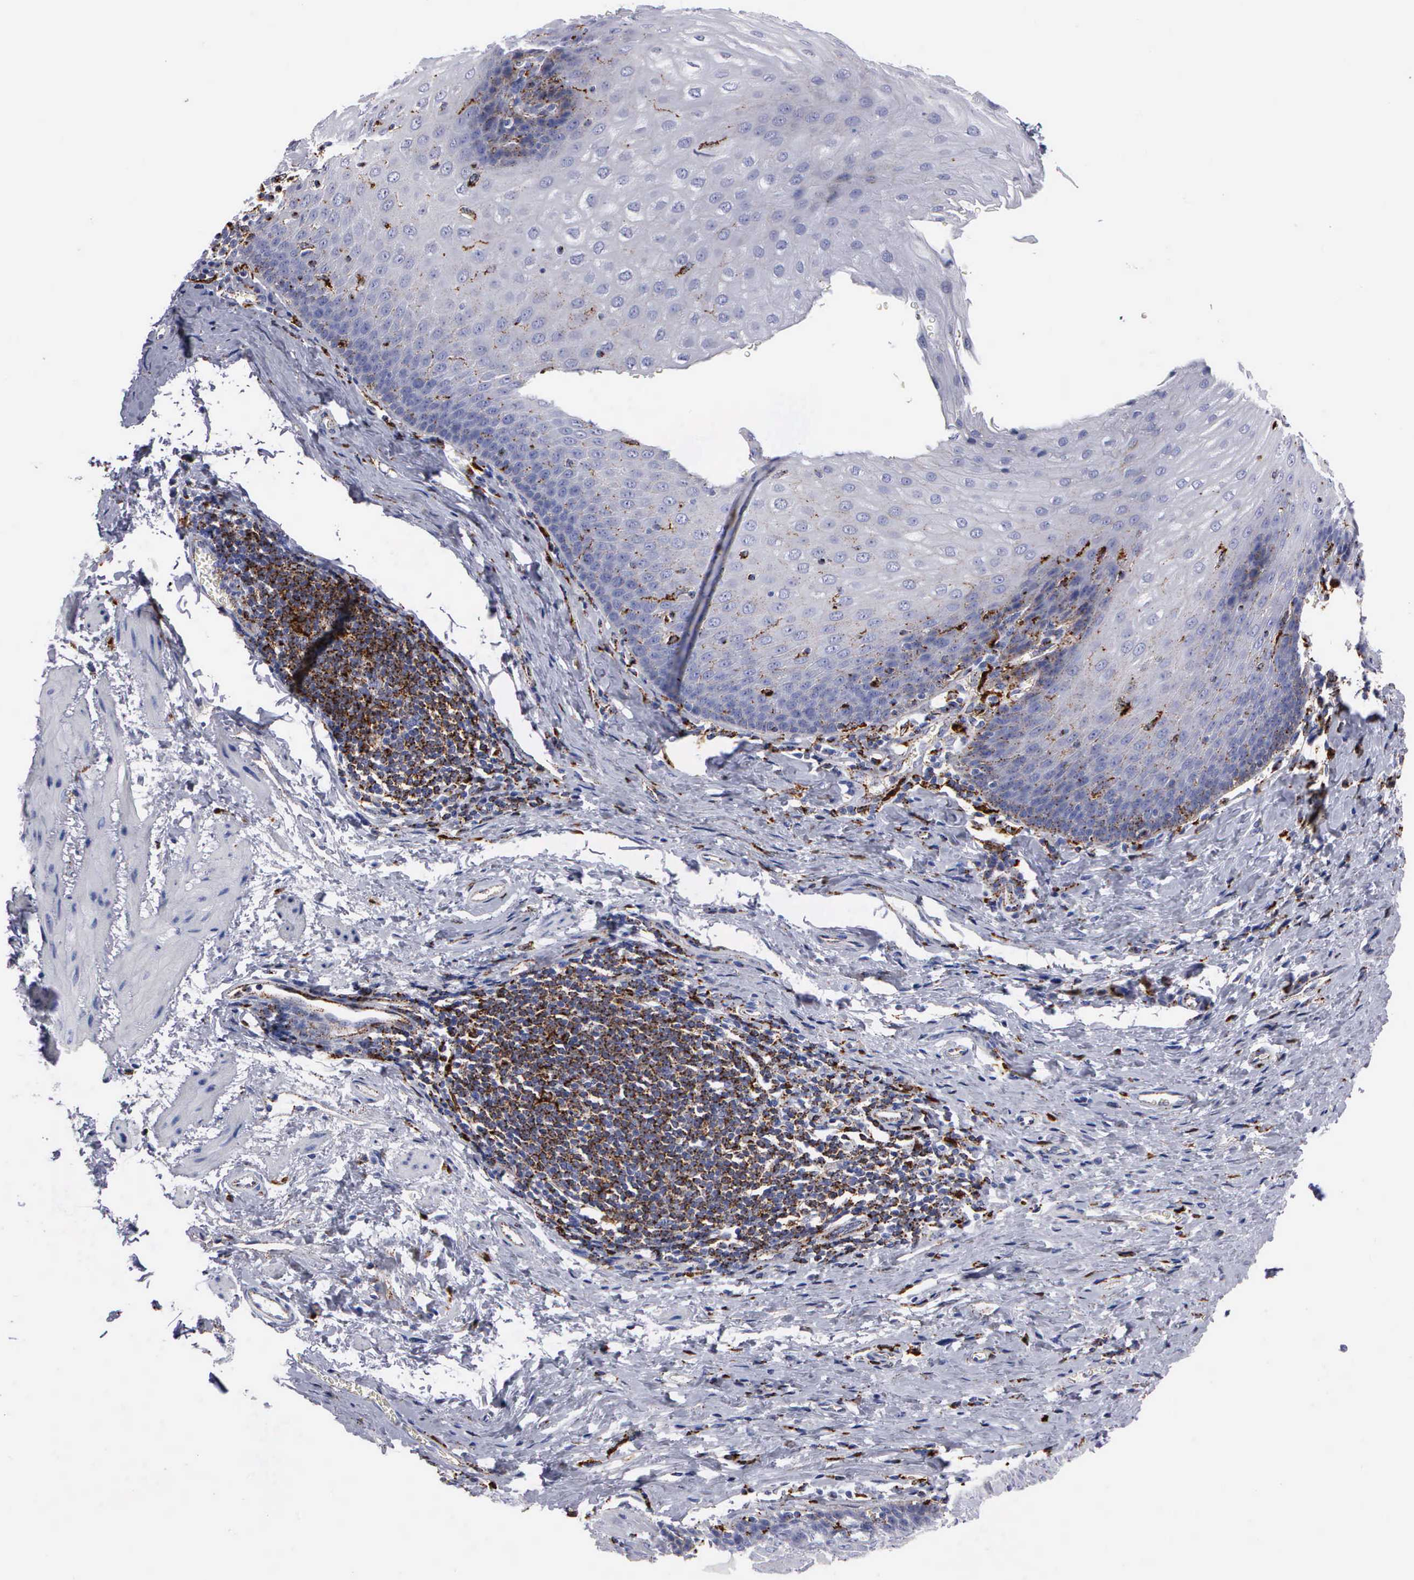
{"staining": {"intensity": "negative", "quantity": "none", "location": "none"}, "tissue": "esophagus", "cell_type": "Squamous epithelial cells", "image_type": "normal", "snomed": [{"axis": "morphology", "description": "Normal tissue, NOS"}, {"axis": "topography", "description": "Esophagus"}], "caption": "Histopathology image shows no significant protein staining in squamous epithelial cells of normal esophagus.", "gene": "CTSH", "patient": {"sex": "female", "age": 61}}